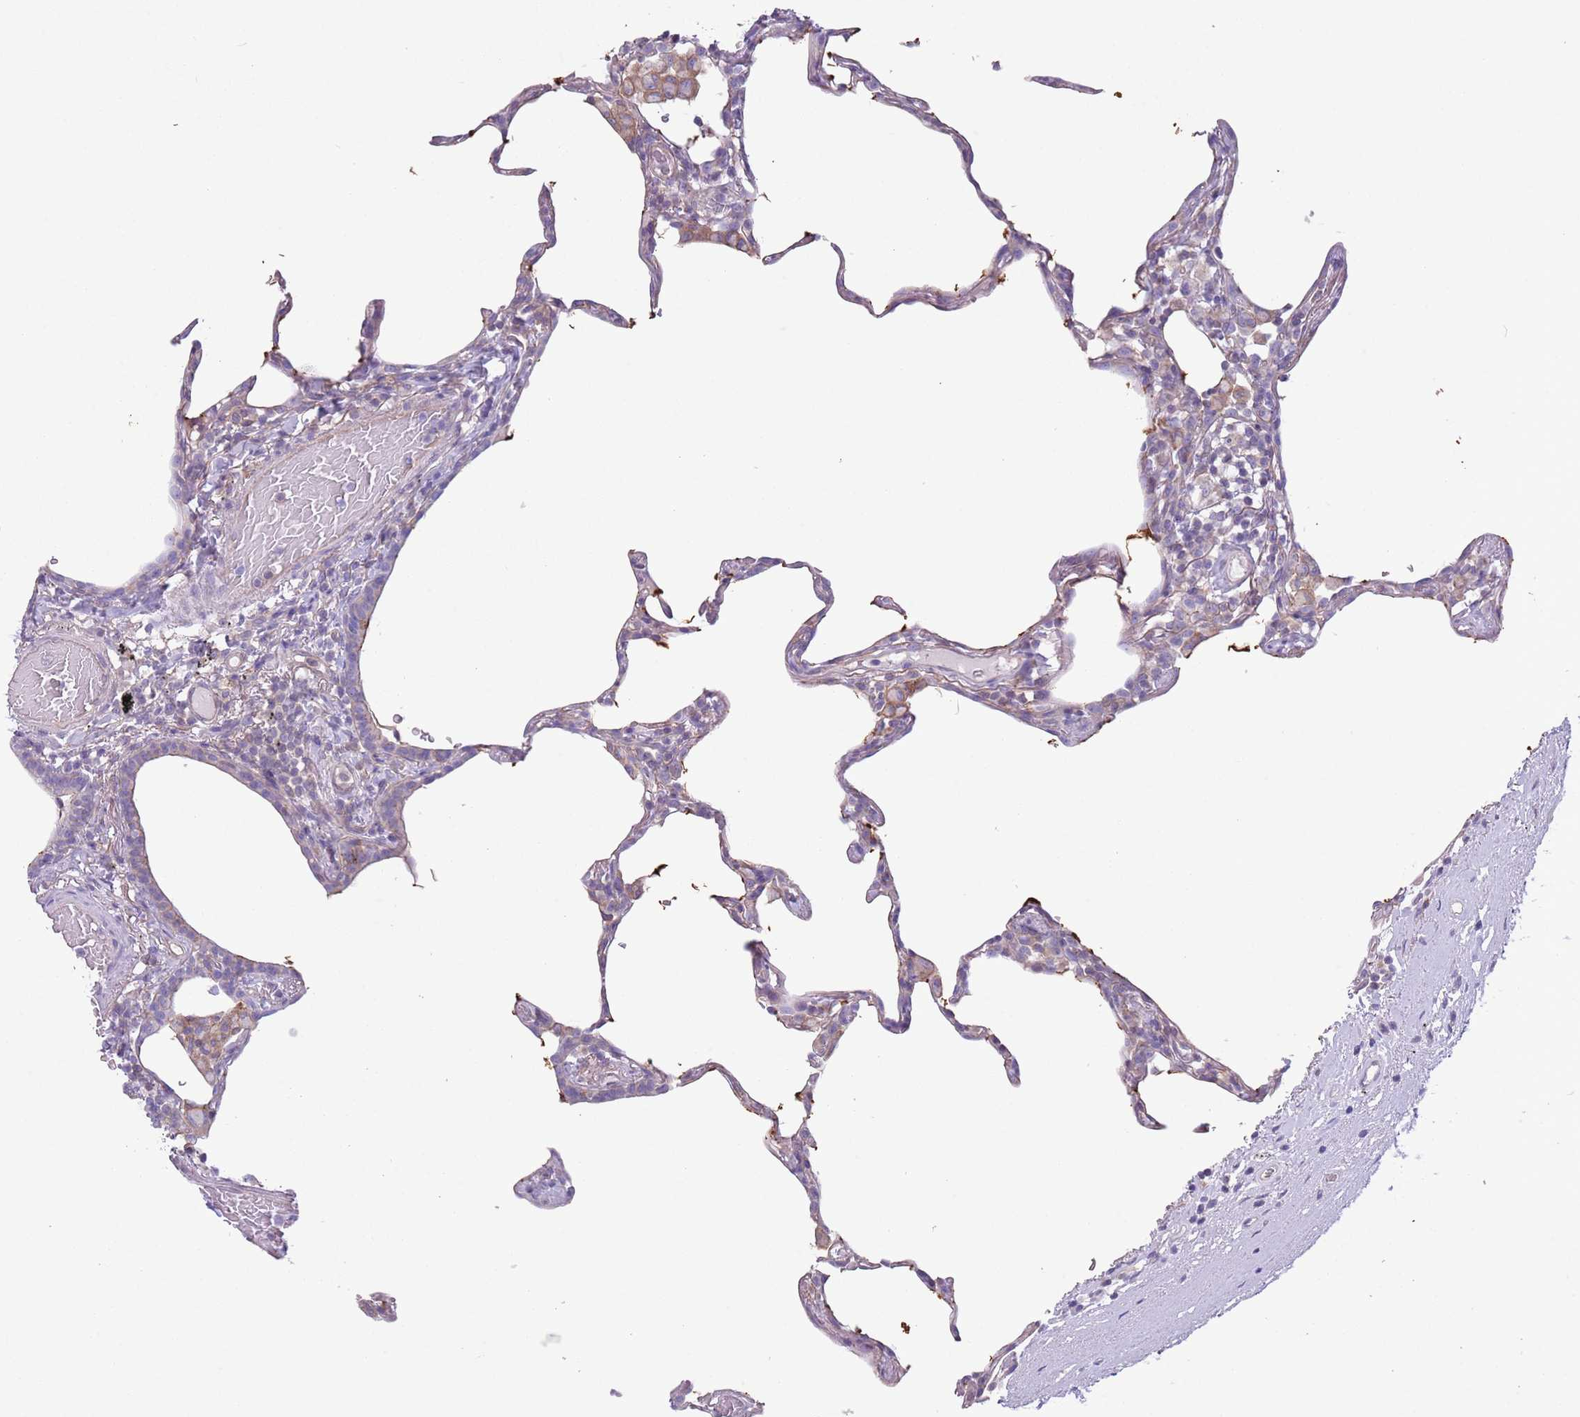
{"staining": {"intensity": "negative", "quantity": "none", "location": "none"}, "tissue": "lung", "cell_type": "Alveolar cells", "image_type": "normal", "snomed": [{"axis": "morphology", "description": "Normal tissue, NOS"}, {"axis": "topography", "description": "Lung"}], "caption": "Immunohistochemistry histopathology image of normal lung stained for a protein (brown), which exhibits no expression in alveolar cells.", "gene": "RBP3", "patient": {"sex": "female", "age": 57}}